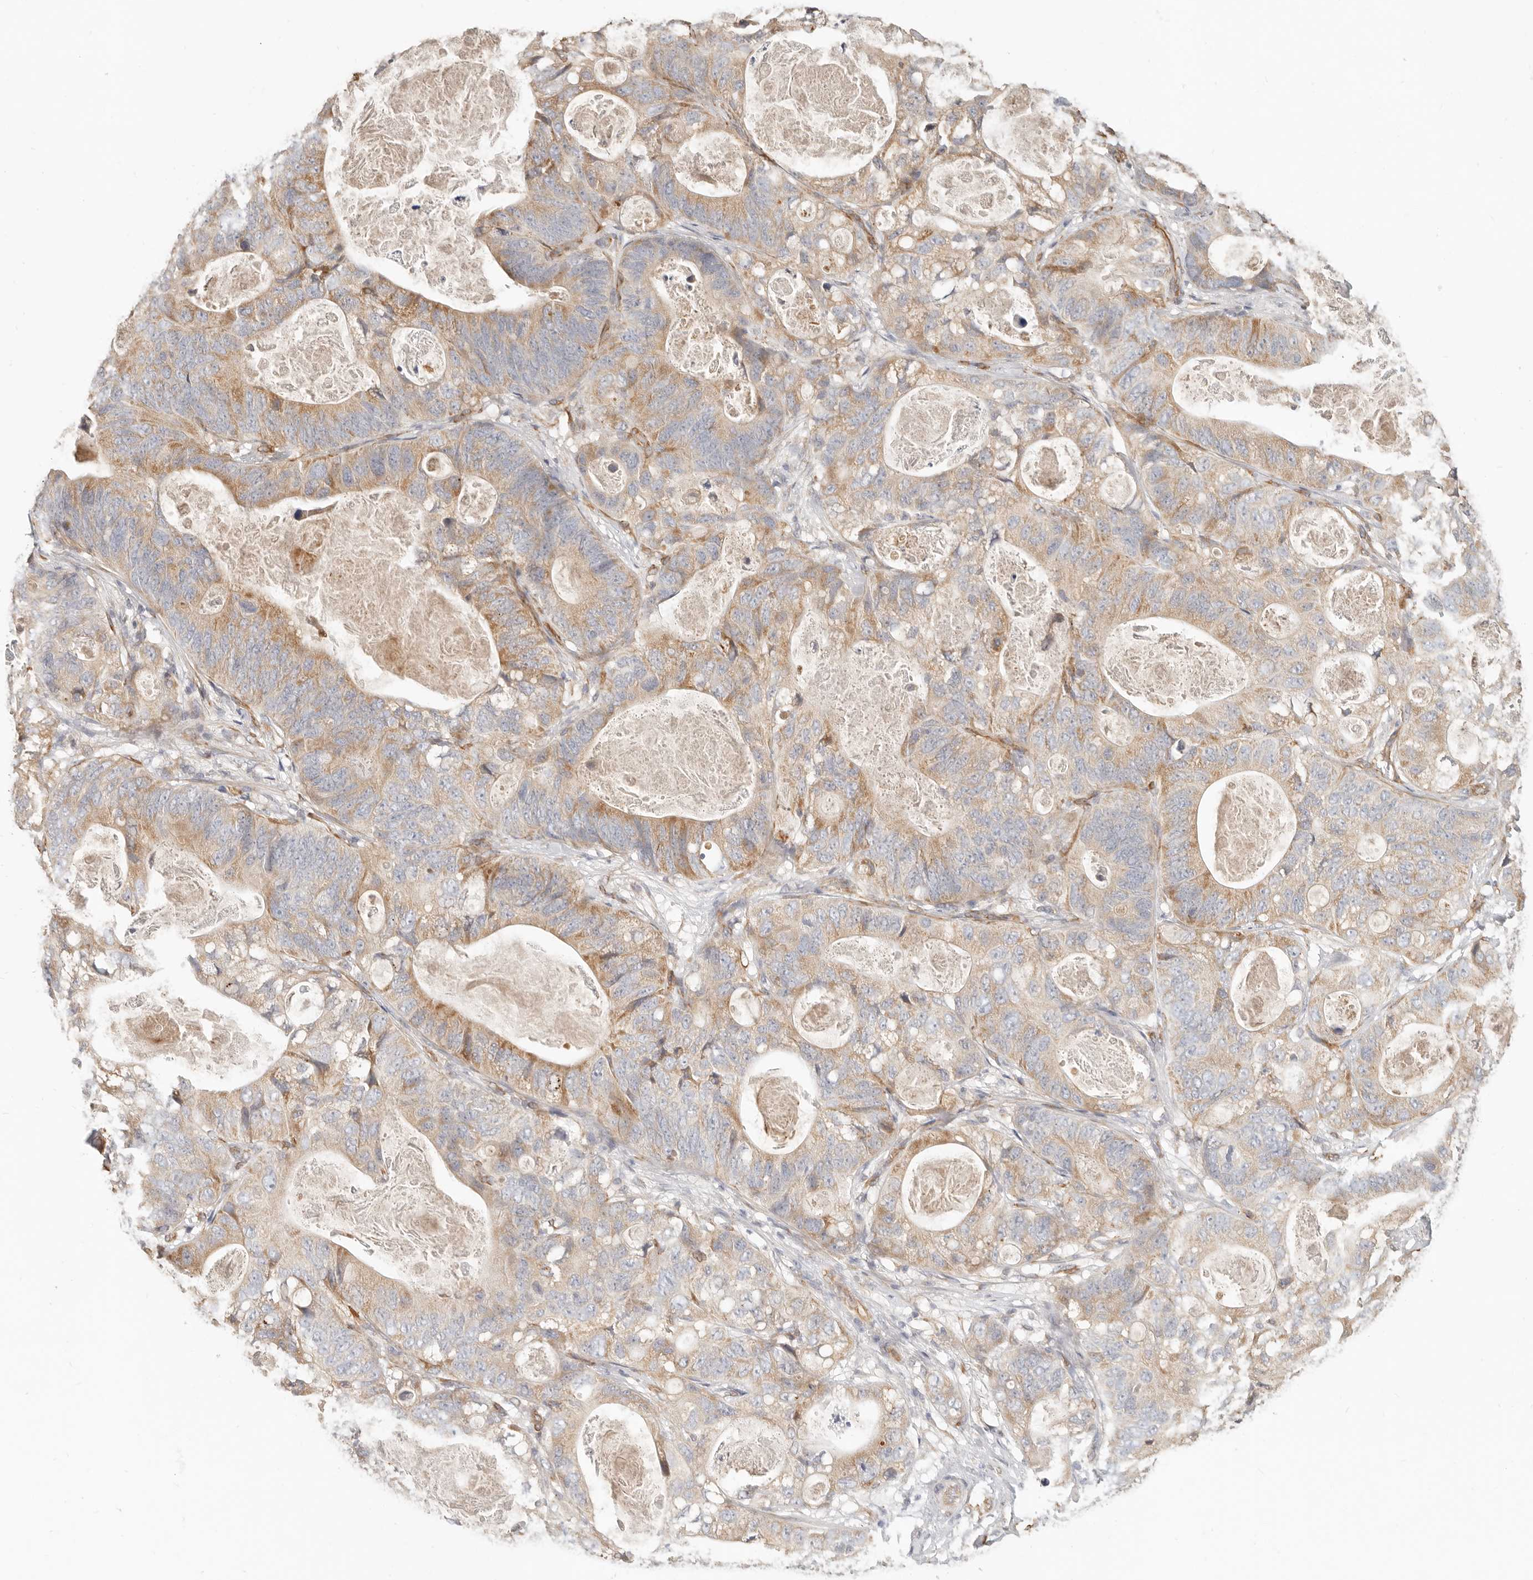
{"staining": {"intensity": "moderate", "quantity": "25%-75%", "location": "cytoplasmic/membranous"}, "tissue": "stomach cancer", "cell_type": "Tumor cells", "image_type": "cancer", "snomed": [{"axis": "morphology", "description": "Normal tissue, NOS"}, {"axis": "morphology", "description": "Adenocarcinoma, NOS"}, {"axis": "topography", "description": "Stomach"}], "caption": "Protein staining exhibits moderate cytoplasmic/membranous positivity in approximately 25%-75% of tumor cells in stomach cancer (adenocarcinoma). (Brightfield microscopy of DAB IHC at high magnification).", "gene": "SPRING1", "patient": {"sex": "female", "age": 89}}